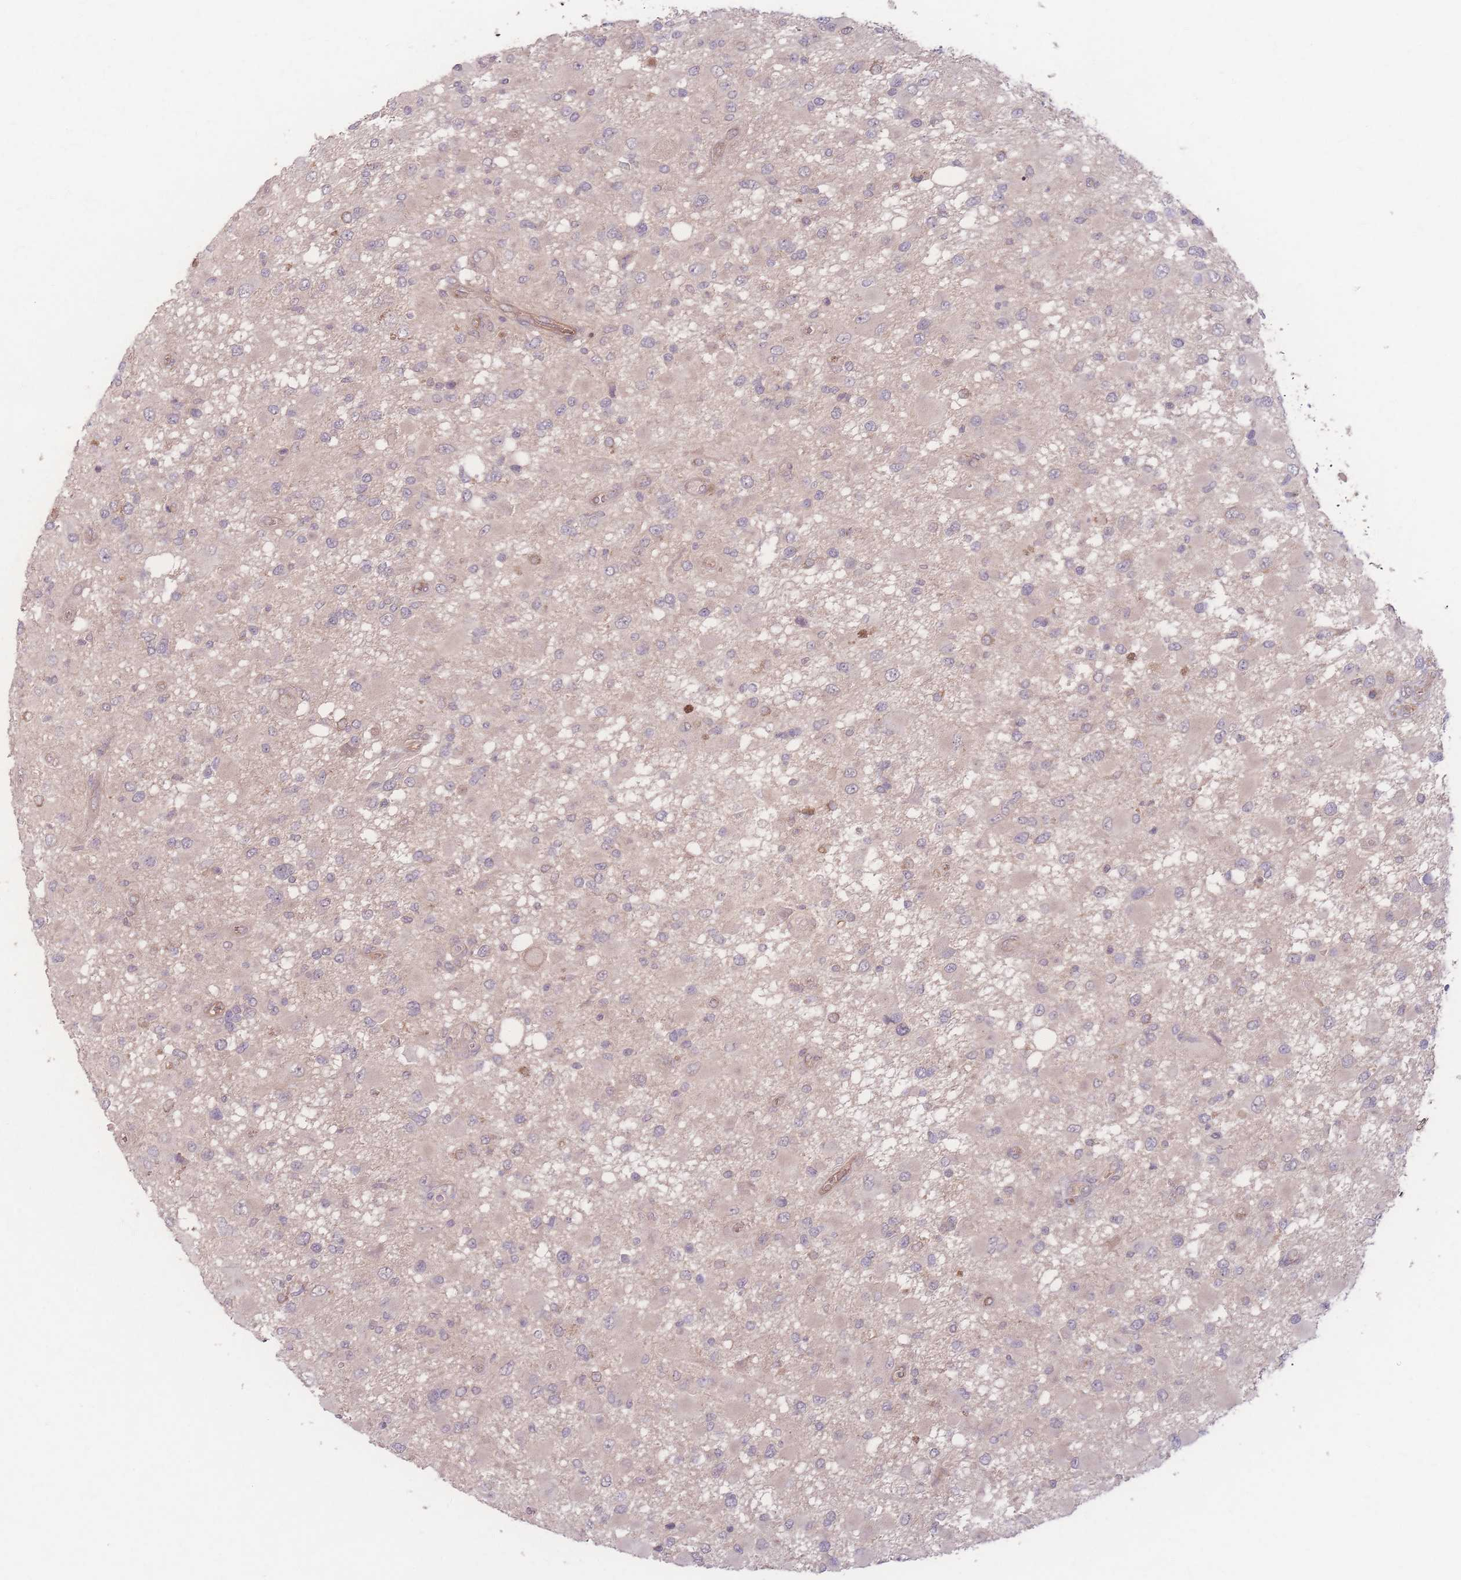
{"staining": {"intensity": "negative", "quantity": "none", "location": "none"}, "tissue": "glioma", "cell_type": "Tumor cells", "image_type": "cancer", "snomed": [{"axis": "morphology", "description": "Glioma, malignant, High grade"}, {"axis": "topography", "description": "Brain"}], "caption": "High-grade glioma (malignant) was stained to show a protein in brown. There is no significant positivity in tumor cells.", "gene": "INSR", "patient": {"sex": "male", "age": 53}}